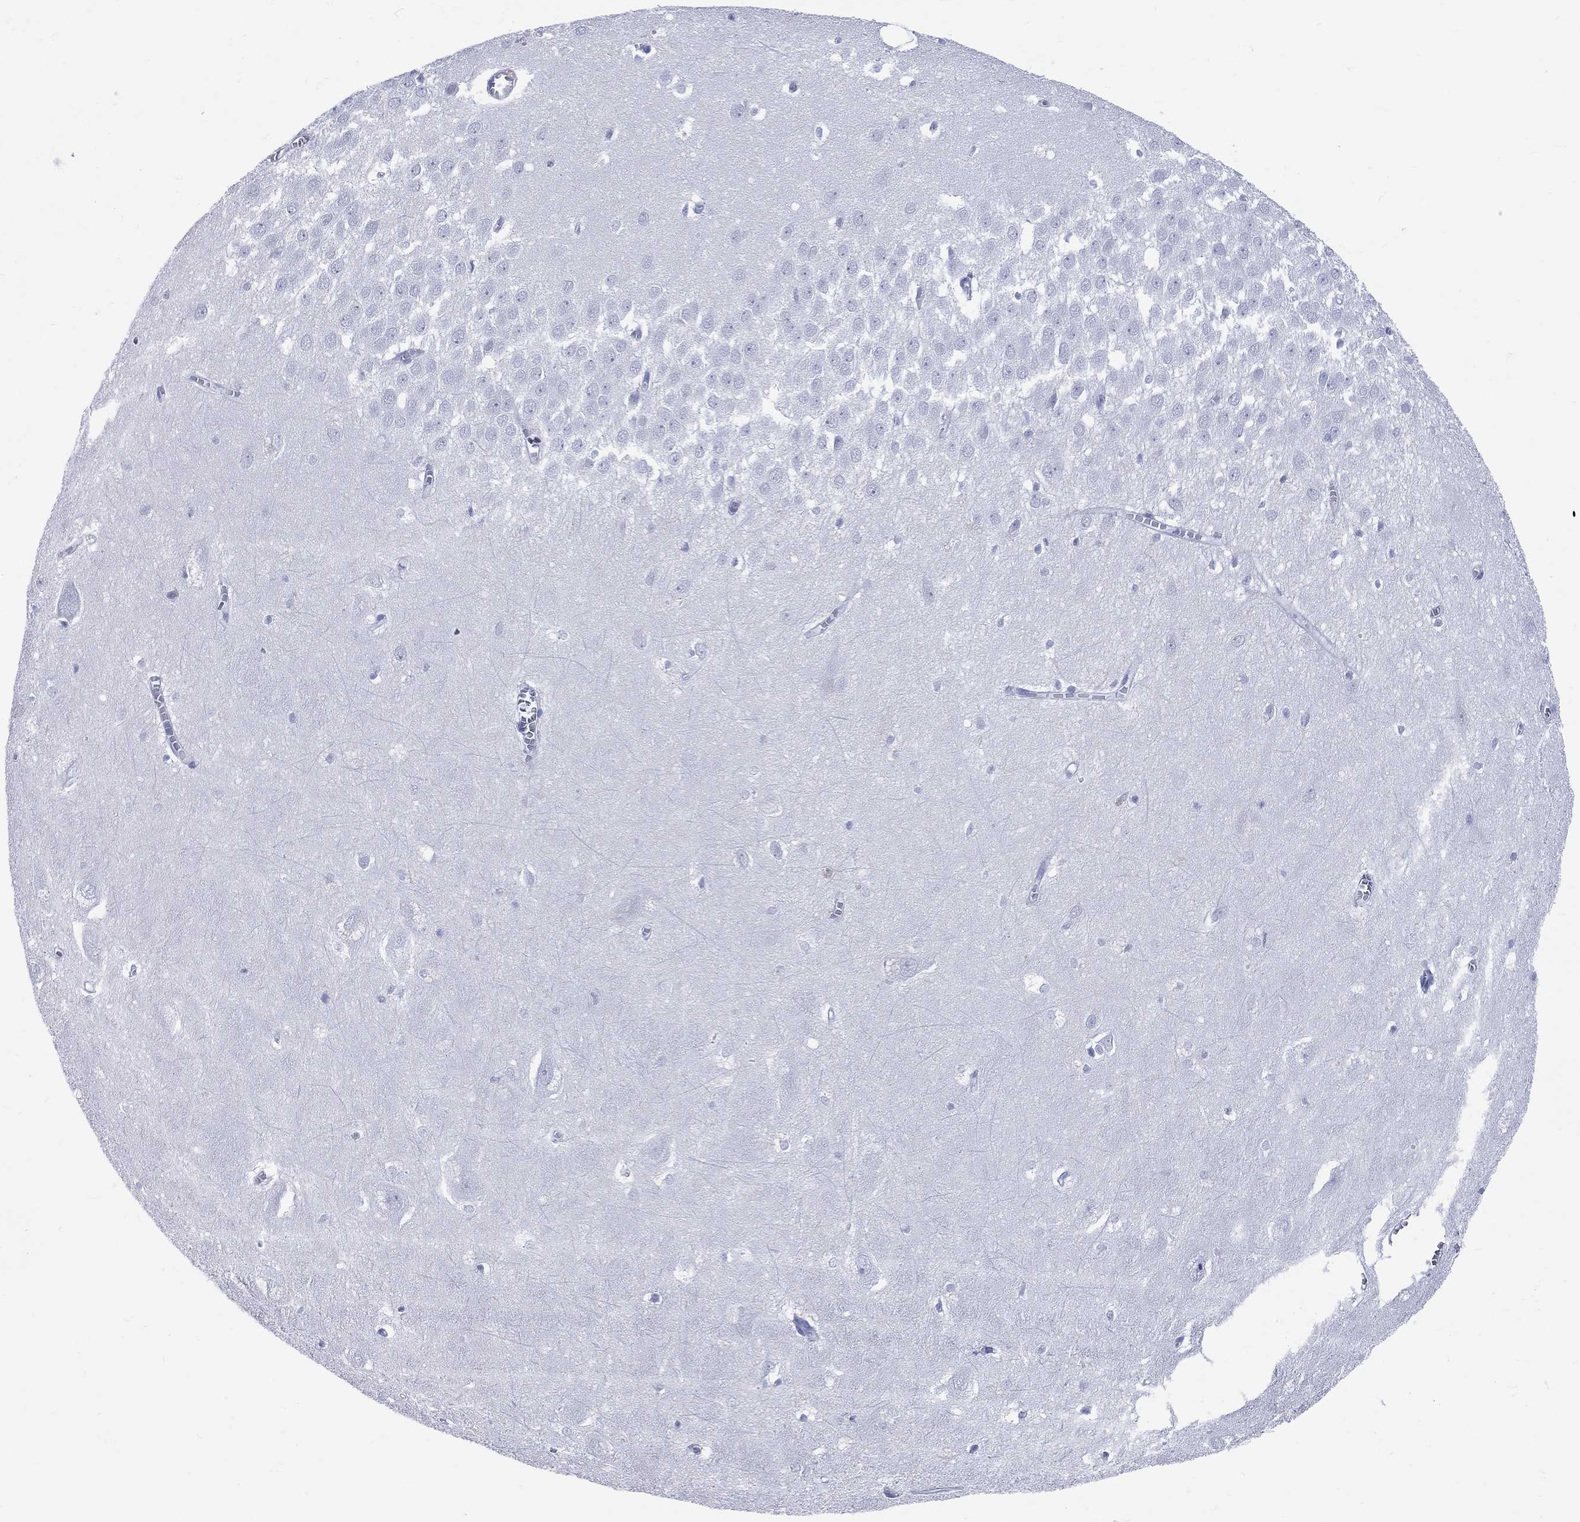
{"staining": {"intensity": "negative", "quantity": "none", "location": "none"}, "tissue": "hippocampus", "cell_type": "Glial cells", "image_type": "normal", "snomed": [{"axis": "morphology", "description": "Normal tissue, NOS"}, {"axis": "topography", "description": "Hippocampus"}], "caption": "This is an IHC photomicrograph of benign human hippocampus. There is no staining in glial cells.", "gene": "CYLC1", "patient": {"sex": "female", "age": 64}}